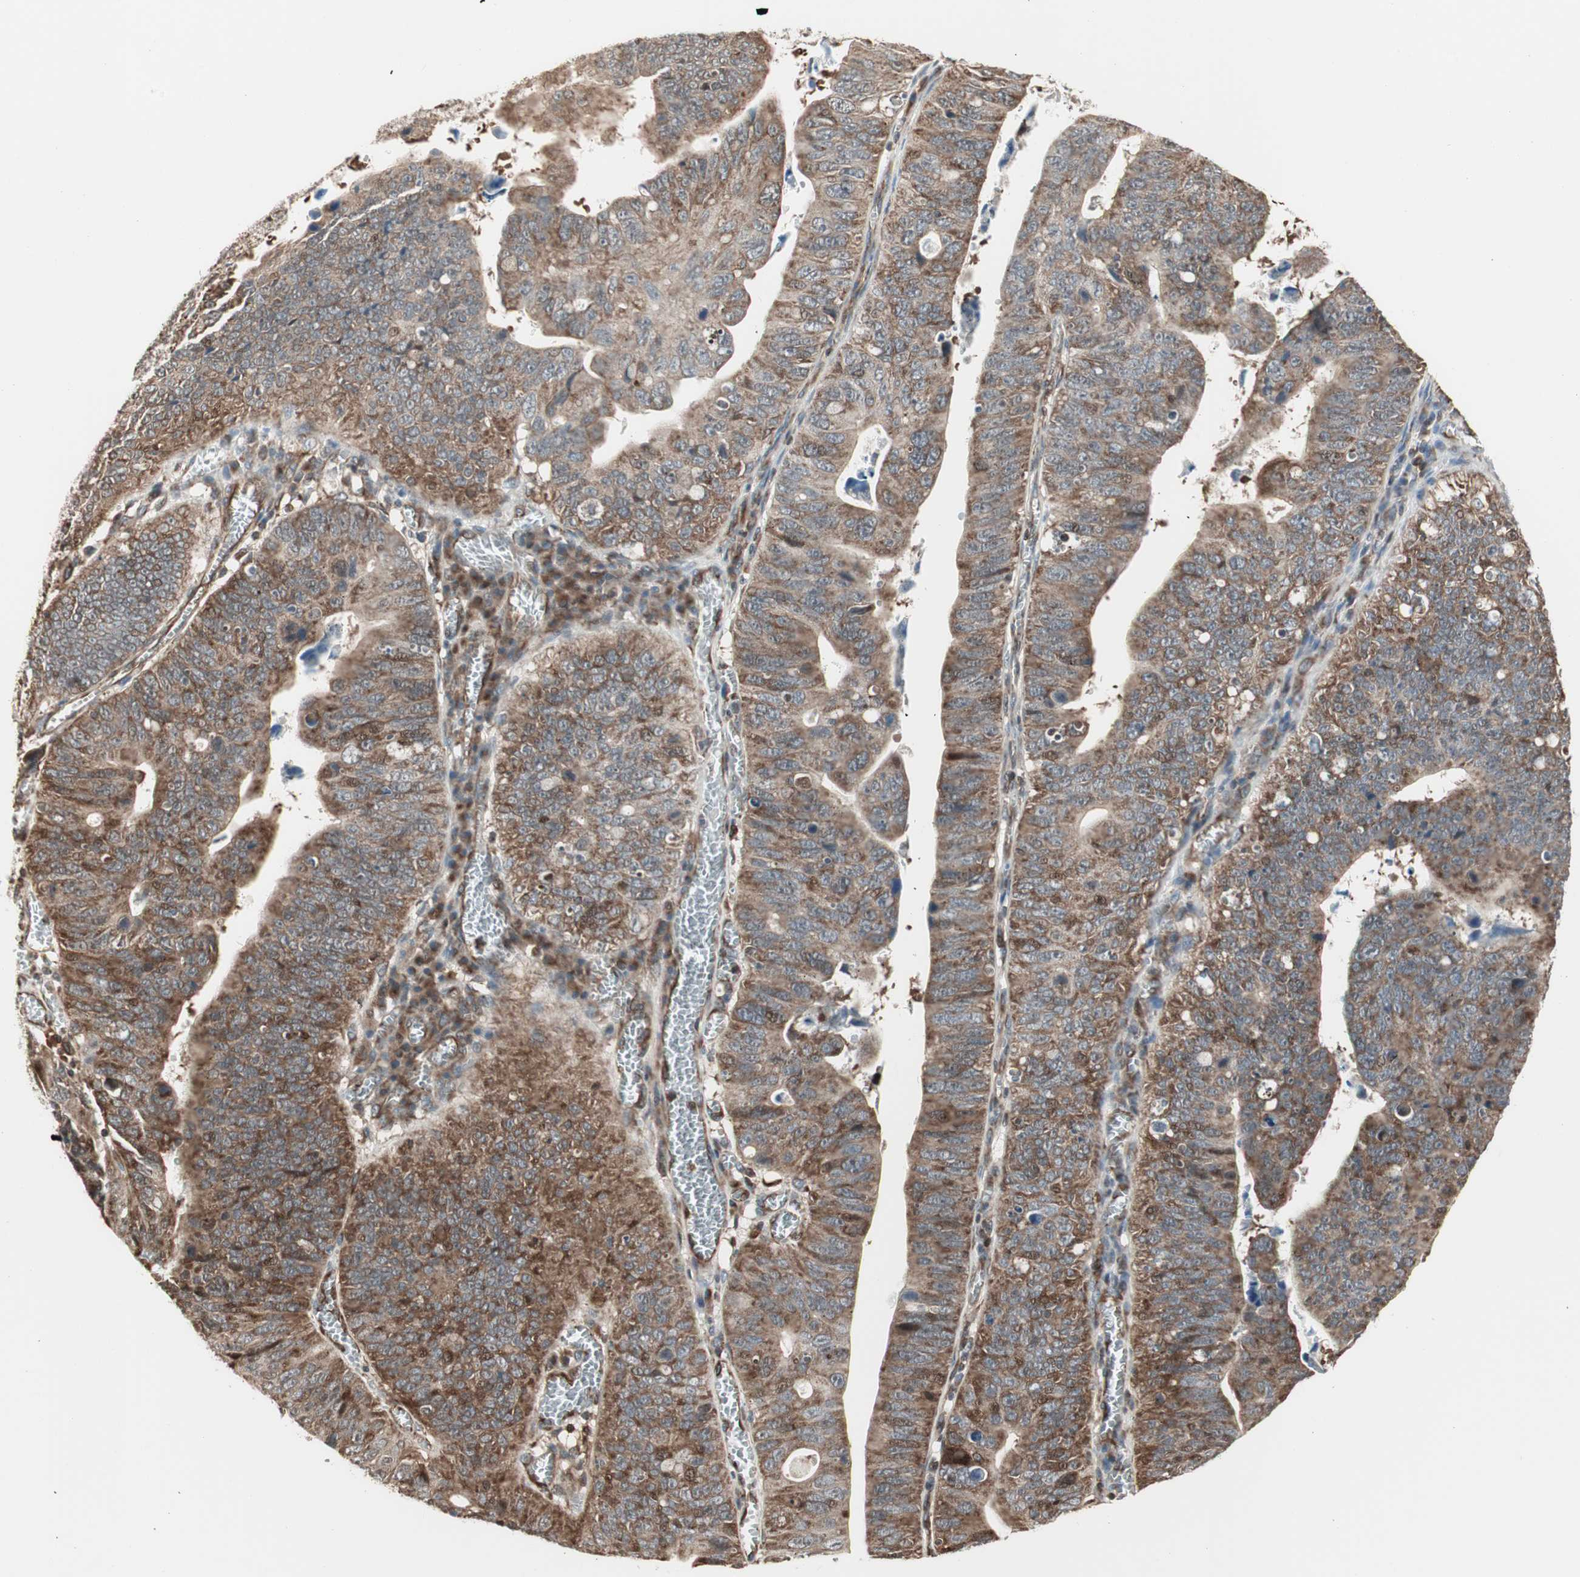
{"staining": {"intensity": "moderate", "quantity": ">75%", "location": "cytoplasmic/membranous"}, "tissue": "stomach cancer", "cell_type": "Tumor cells", "image_type": "cancer", "snomed": [{"axis": "morphology", "description": "Adenocarcinoma, NOS"}, {"axis": "topography", "description": "Stomach"}], "caption": "Moderate cytoplasmic/membranous expression for a protein is present in about >75% of tumor cells of adenocarcinoma (stomach) using immunohistochemistry.", "gene": "MAD2L2", "patient": {"sex": "male", "age": 59}}